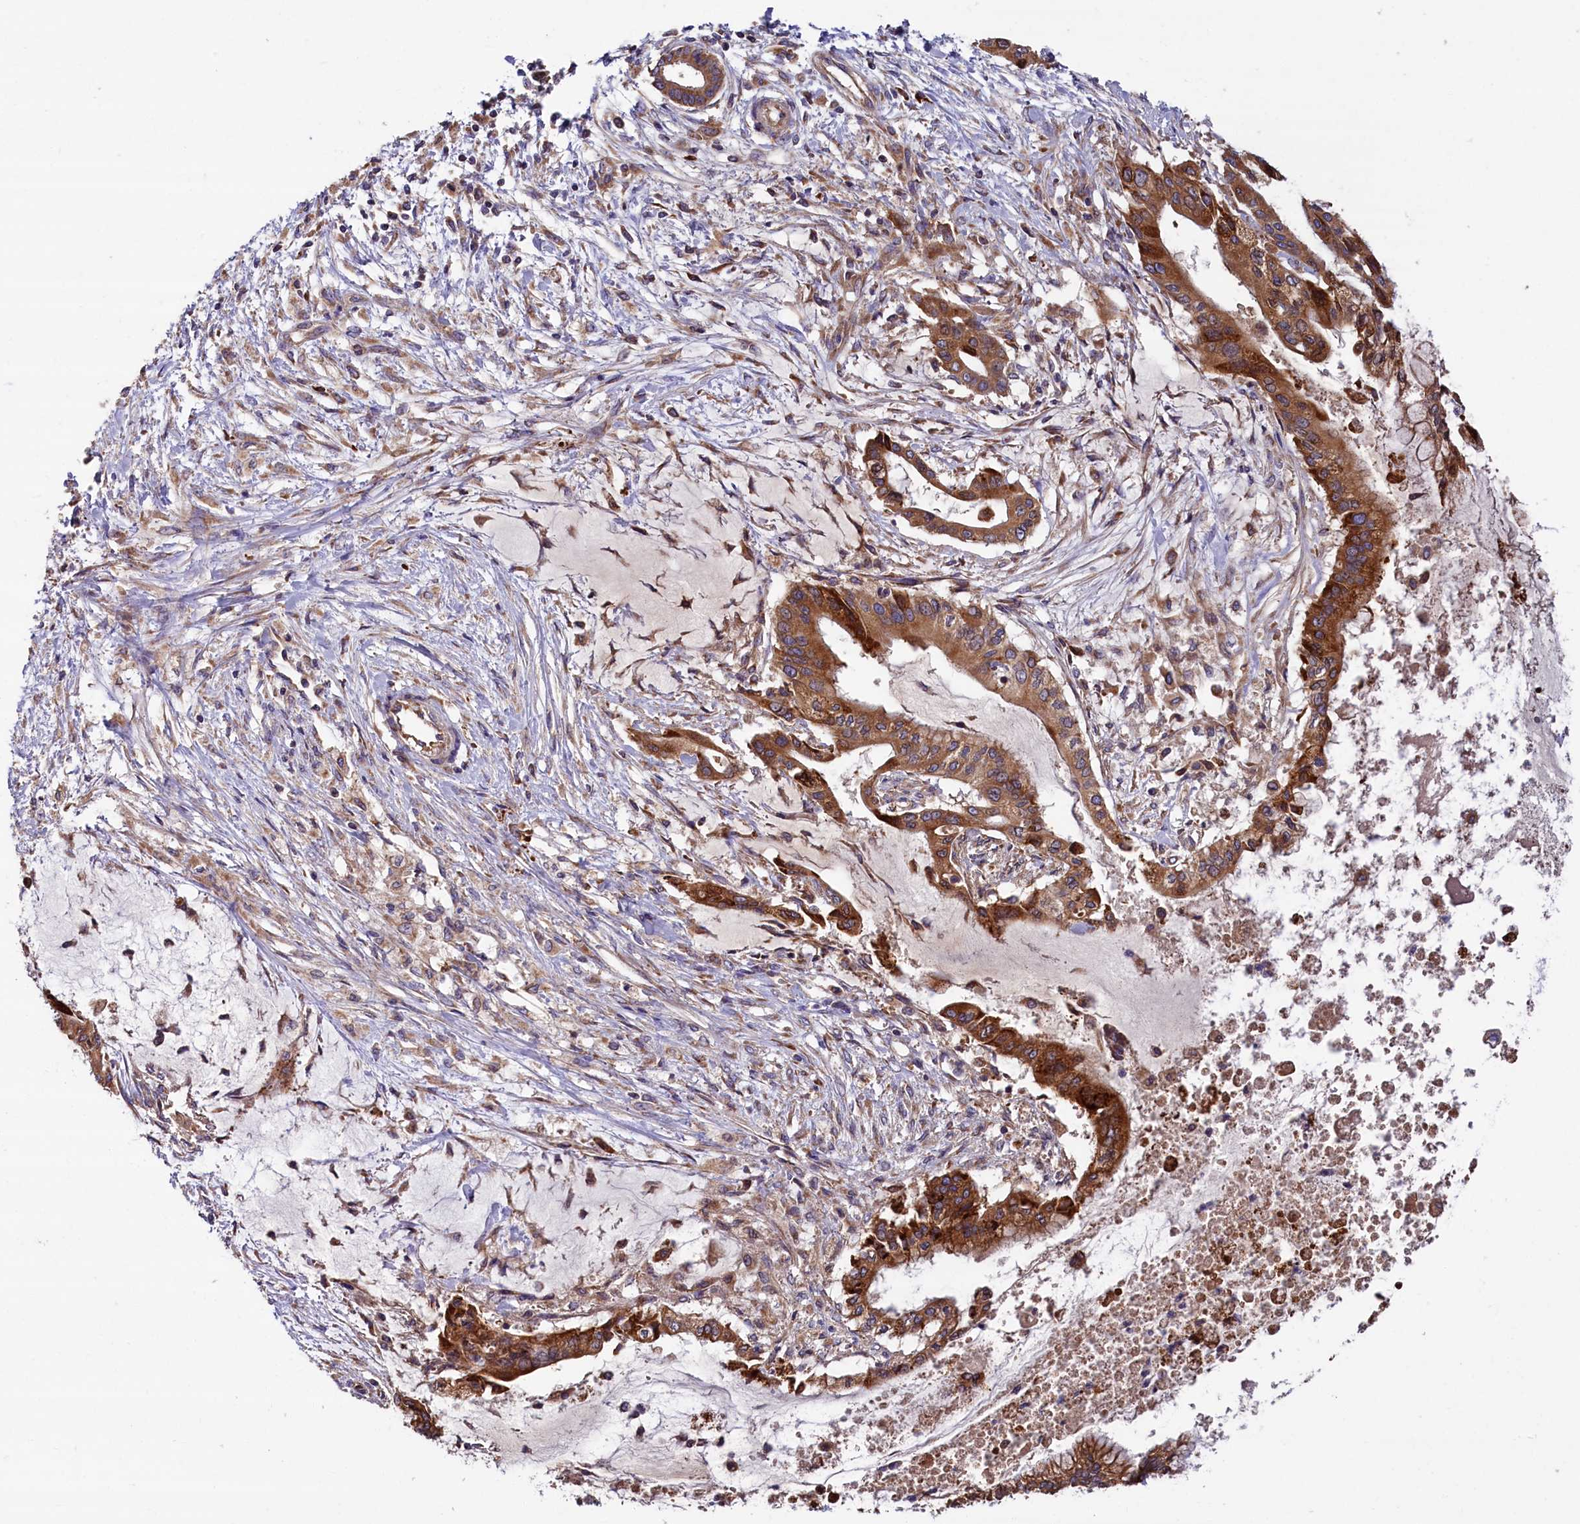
{"staining": {"intensity": "strong", "quantity": ">75%", "location": "cytoplasmic/membranous"}, "tissue": "pancreatic cancer", "cell_type": "Tumor cells", "image_type": "cancer", "snomed": [{"axis": "morphology", "description": "Adenocarcinoma, NOS"}, {"axis": "topography", "description": "Pancreas"}], "caption": "This is an image of immunohistochemistry staining of pancreatic adenocarcinoma, which shows strong expression in the cytoplasmic/membranous of tumor cells.", "gene": "ZSWIM1", "patient": {"sex": "male", "age": 46}}